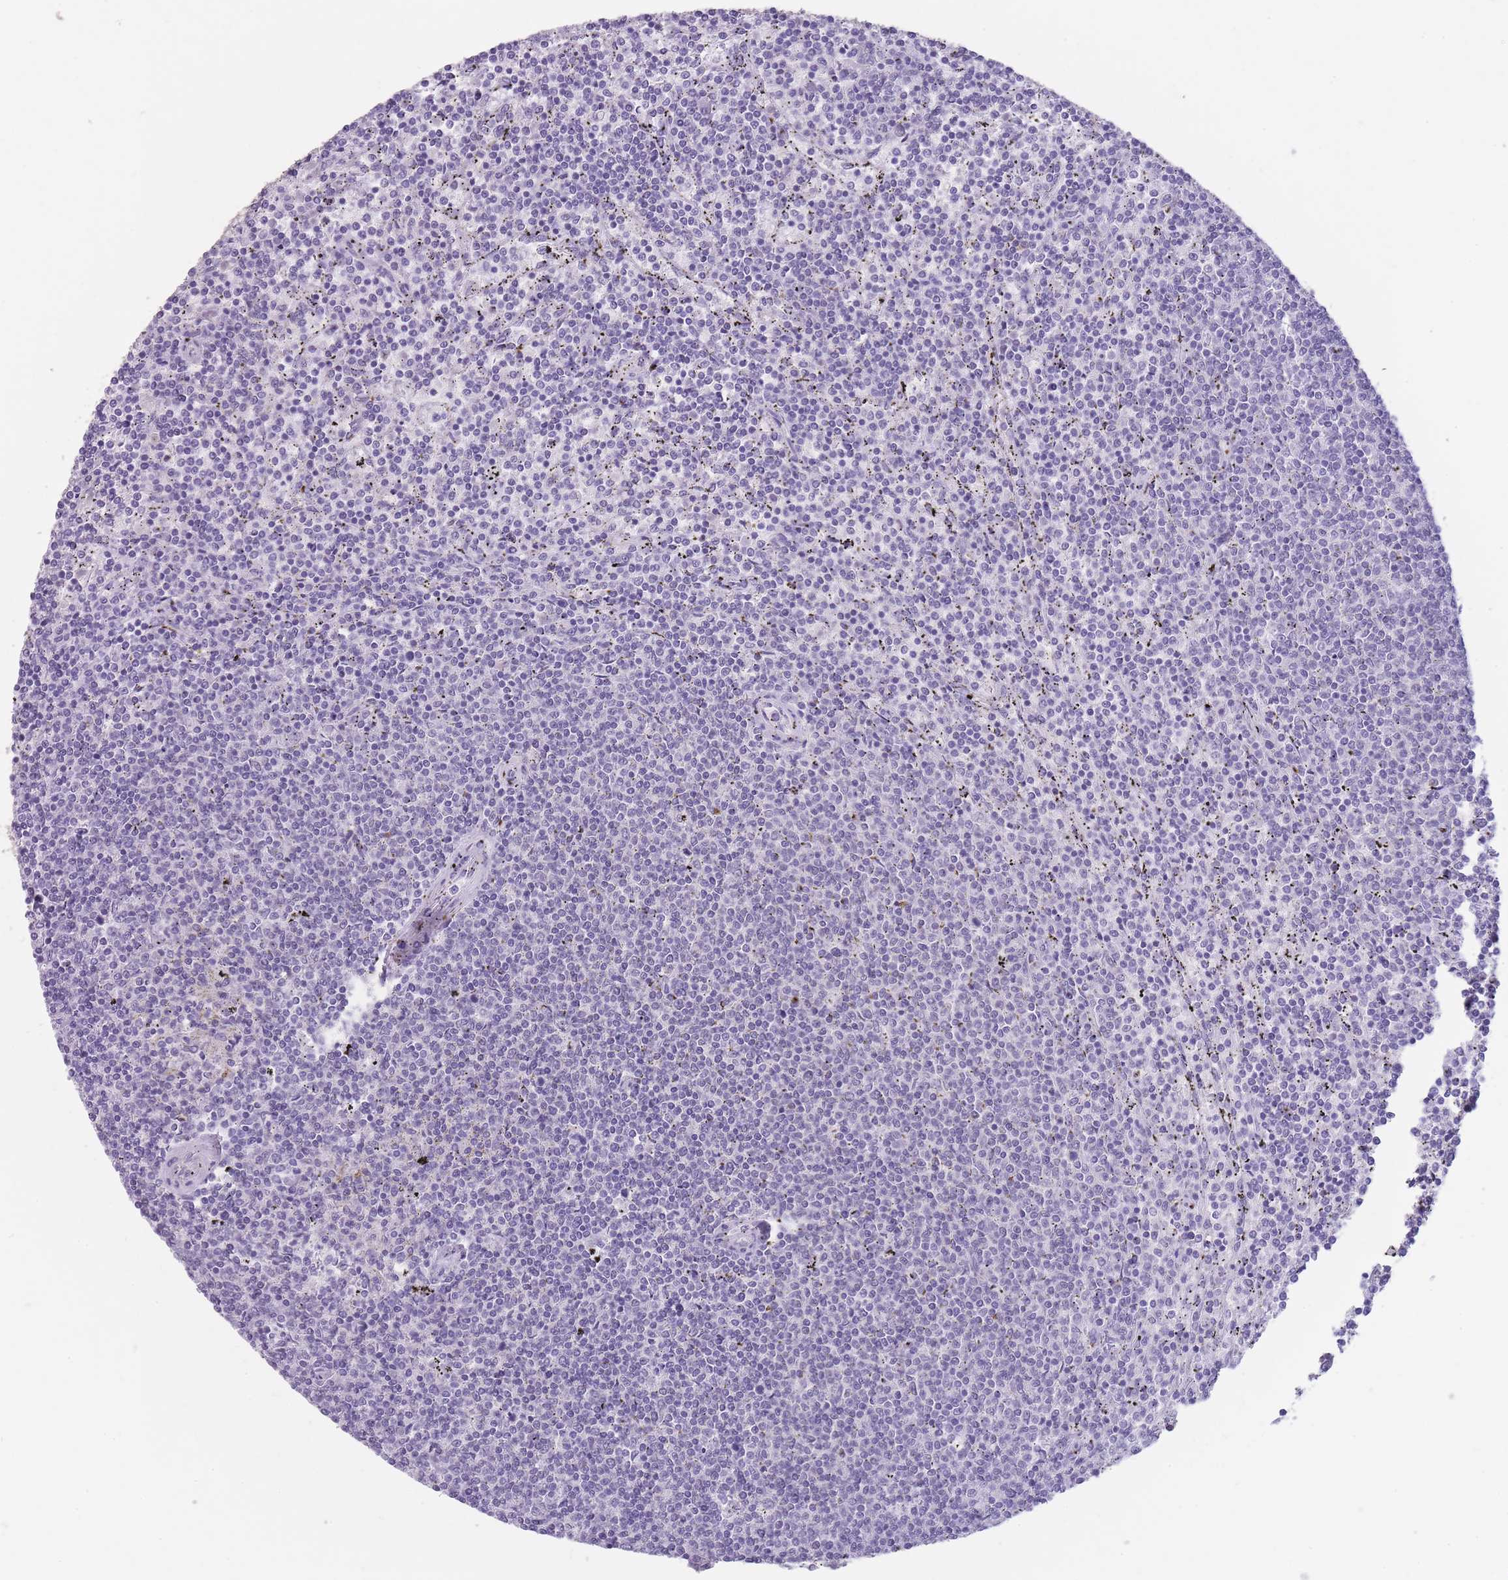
{"staining": {"intensity": "negative", "quantity": "none", "location": "none"}, "tissue": "lymphoma", "cell_type": "Tumor cells", "image_type": "cancer", "snomed": [{"axis": "morphology", "description": "Malignant lymphoma, non-Hodgkin's type, Low grade"}, {"axis": "topography", "description": "Spleen"}], "caption": "Tumor cells are negative for brown protein staining in low-grade malignant lymphoma, non-Hodgkin's type. The staining is performed using DAB brown chromogen with nuclei counter-stained in using hematoxylin.", "gene": "DCANP1", "patient": {"sex": "female", "age": 50}}